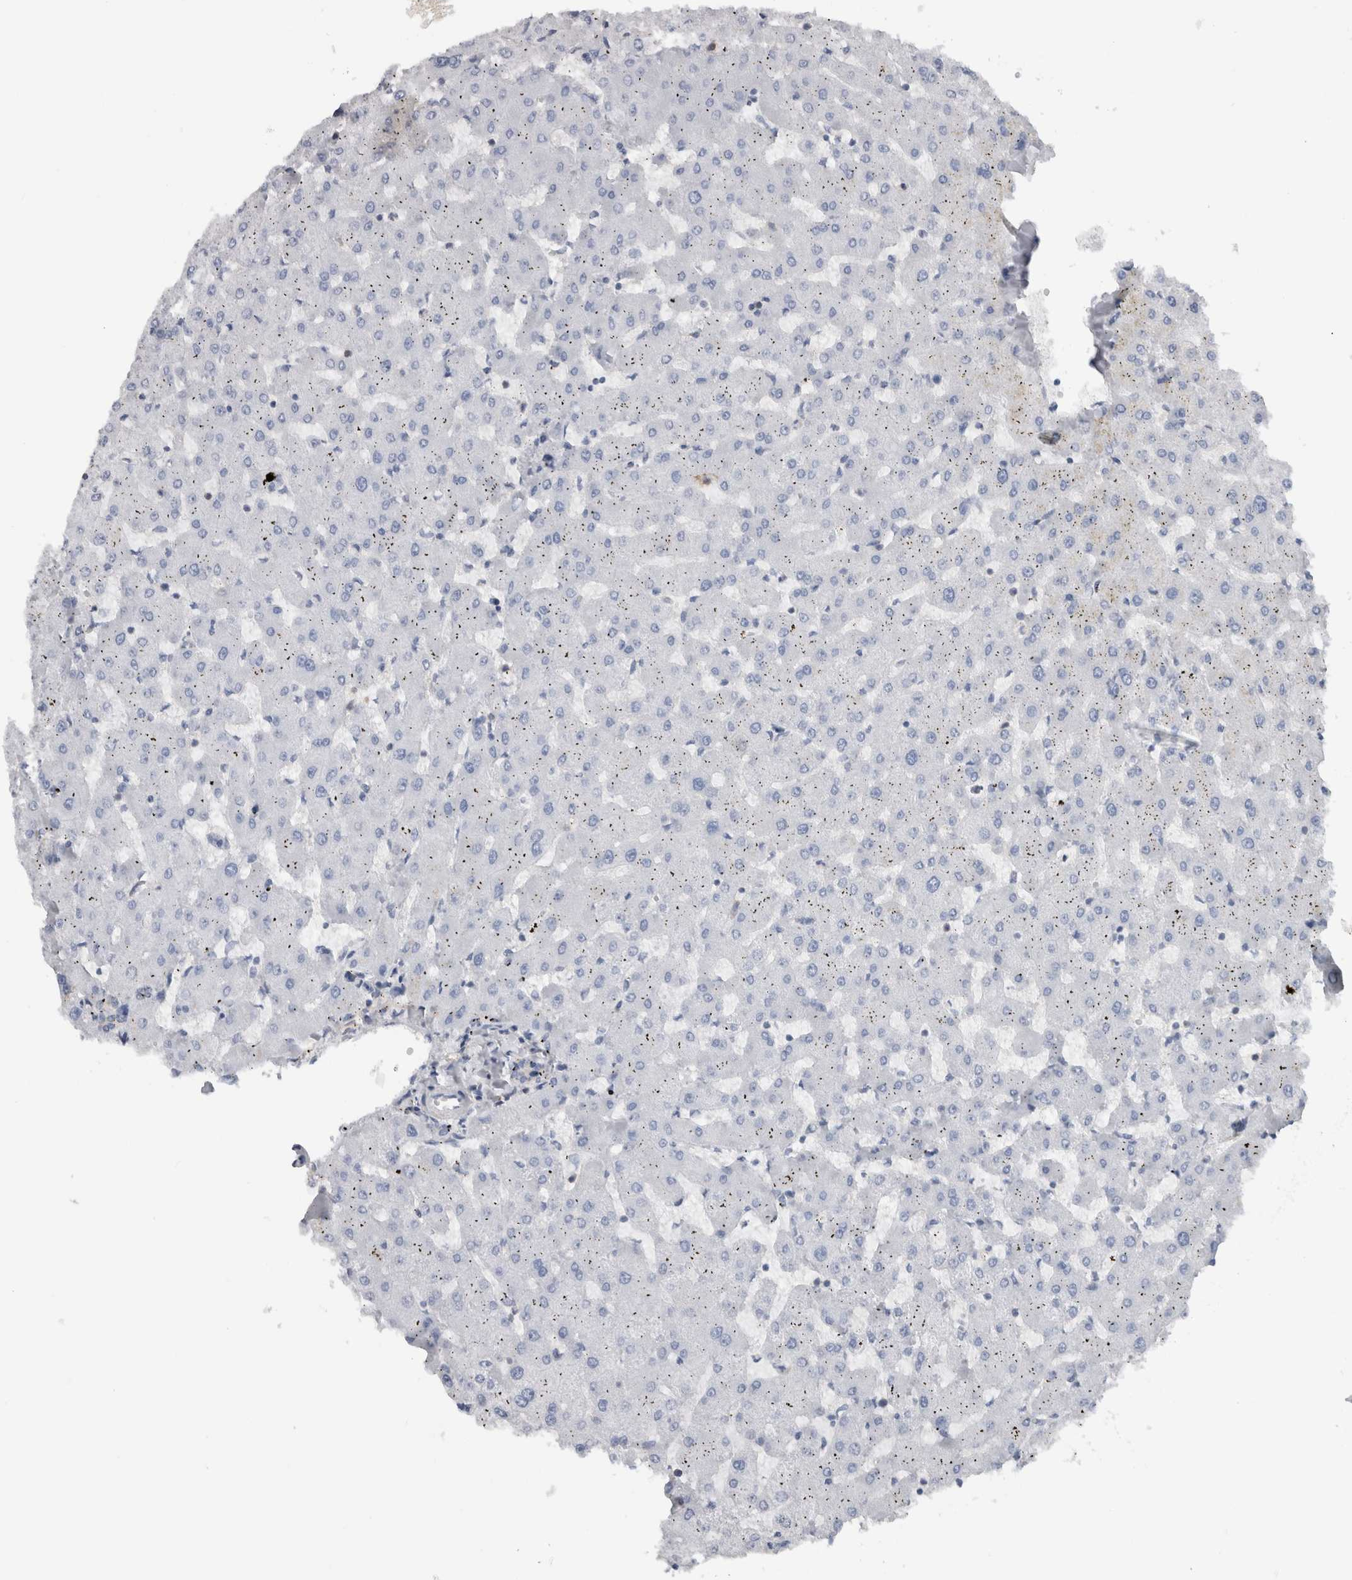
{"staining": {"intensity": "weak", "quantity": ">75%", "location": "cytoplasmic/membranous"}, "tissue": "liver", "cell_type": "Cholangiocytes", "image_type": "normal", "snomed": [{"axis": "morphology", "description": "Normal tissue, NOS"}, {"axis": "topography", "description": "Liver"}], "caption": "Weak cytoplasmic/membranous protein staining is seen in about >75% of cholangiocytes in liver.", "gene": "SCRN1", "patient": {"sex": "female", "age": 63}}